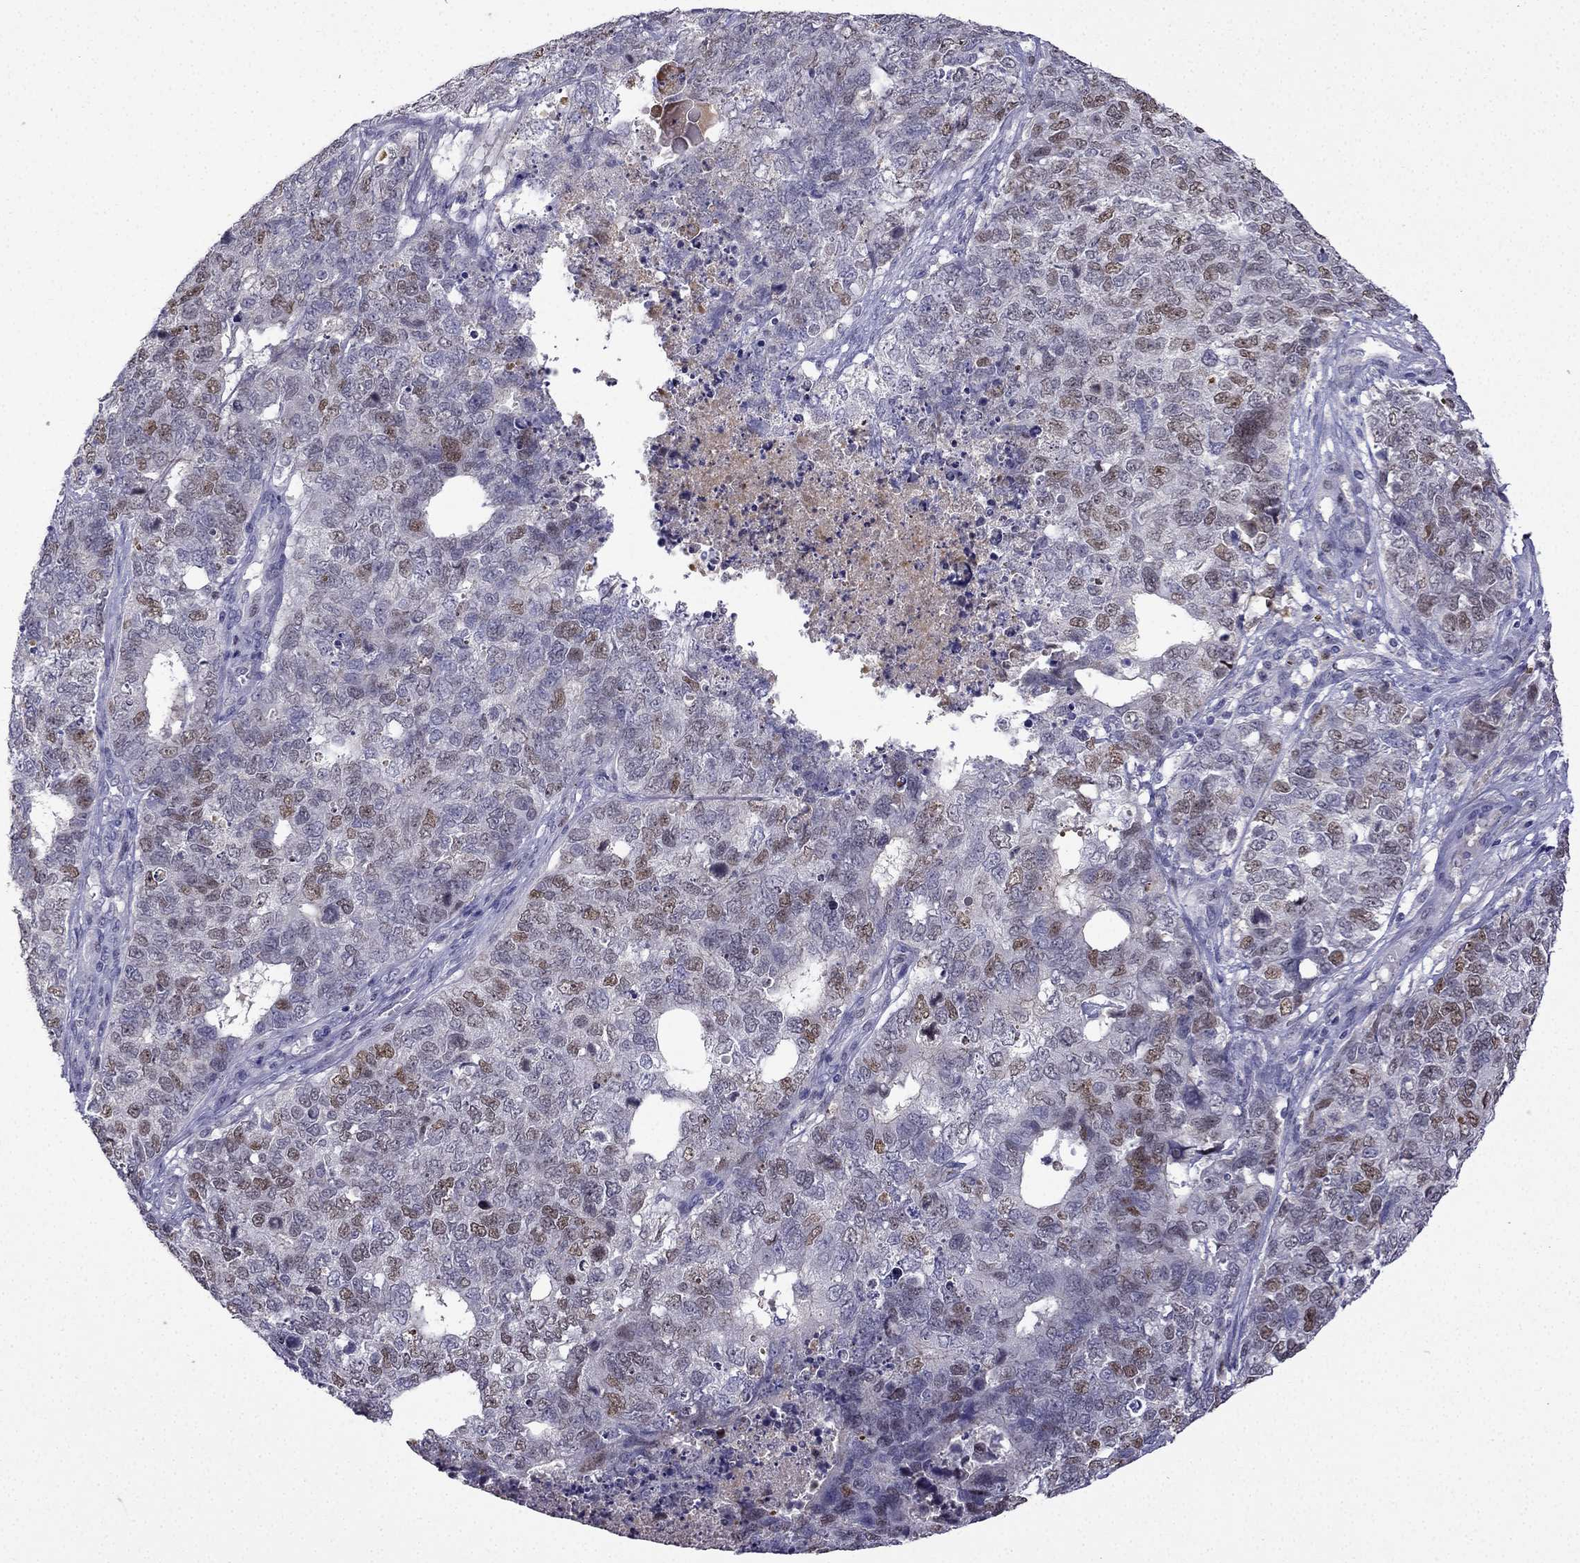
{"staining": {"intensity": "moderate", "quantity": "25%-75%", "location": "nuclear"}, "tissue": "cervical cancer", "cell_type": "Tumor cells", "image_type": "cancer", "snomed": [{"axis": "morphology", "description": "Squamous cell carcinoma, NOS"}, {"axis": "topography", "description": "Cervix"}], "caption": "Immunohistochemical staining of cervical cancer shows medium levels of moderate nuclear staining in about 25%-75% of tumor cells. (DAB IHC, brown staining for protein, blue staining for nuclei).", "gene": "UHRF1", "patient": {"sex": "female", "age": 63}}